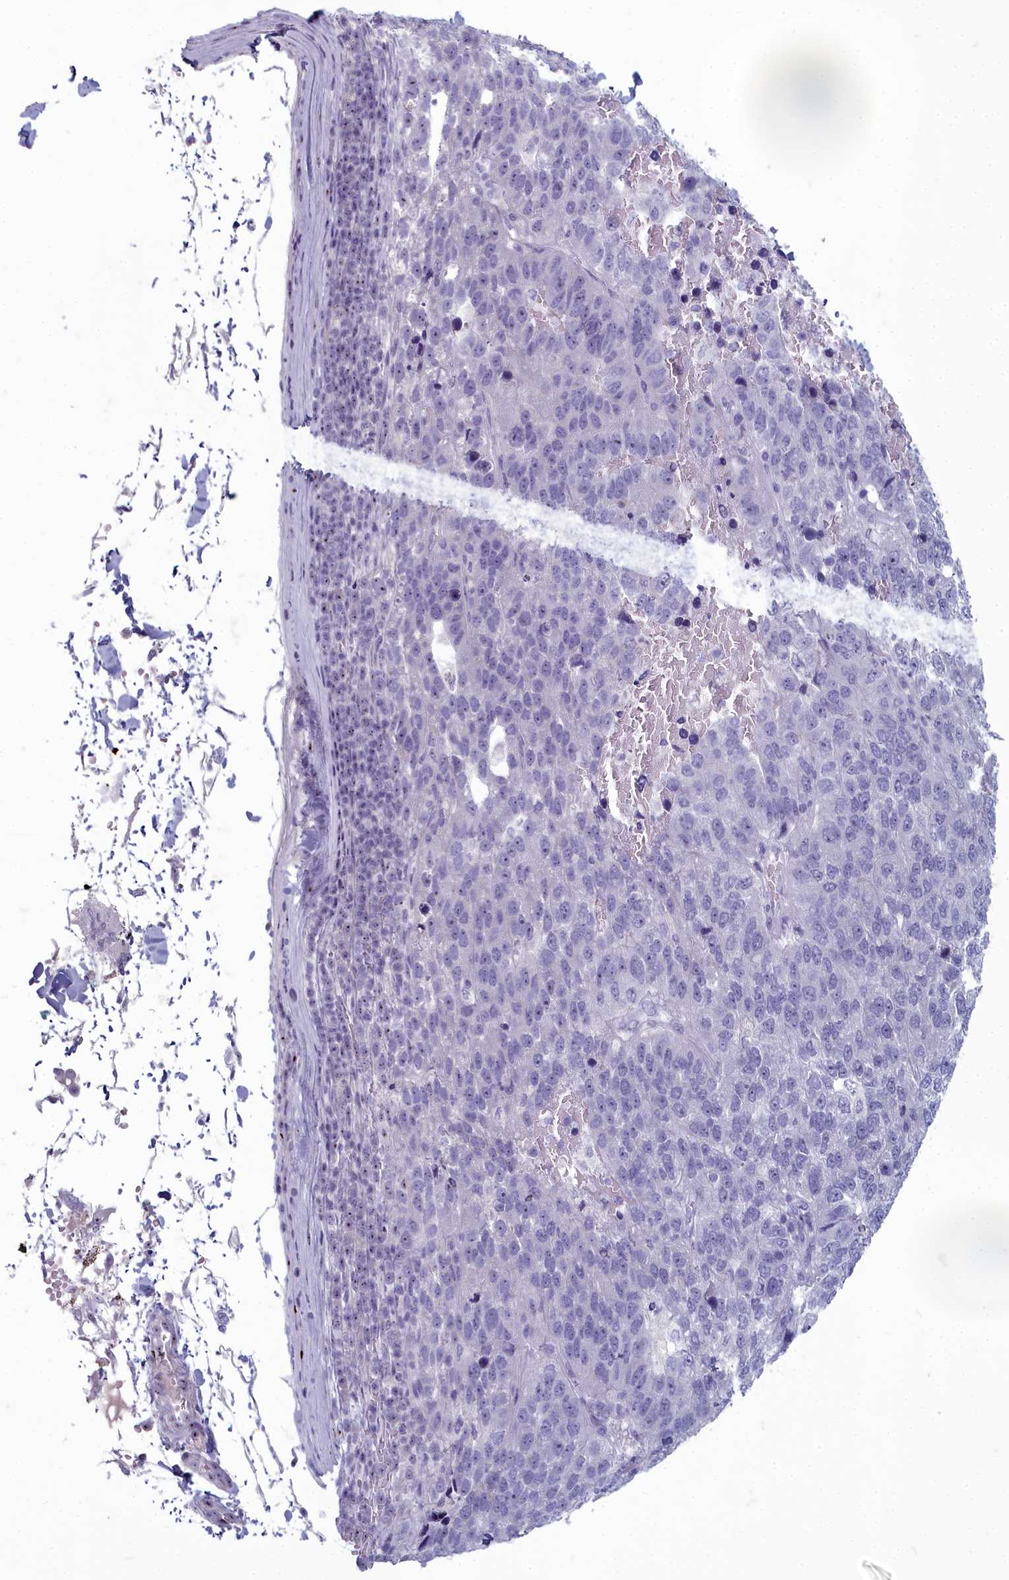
{"staining": {"intensity": "weak", "quantity": "<25%", "location": "nuclear"}, "tissue": "pancreatic cancer", "cell_type": "Tumor cells", "image_type": "cancer", "snomed": [{"axis": "morphology", "description": "Adenocarcinoma, NOS"}, {"axis": "topography", "description": "Pancreas"}], "caption": "Human pancreatic cancer (adenocarcinoma) stained for a protein using immunohistochemistry reveals no positivity in tumor cells.", "gene": "INSYN2A", "patient": {"sex": "female", "age": 61}}